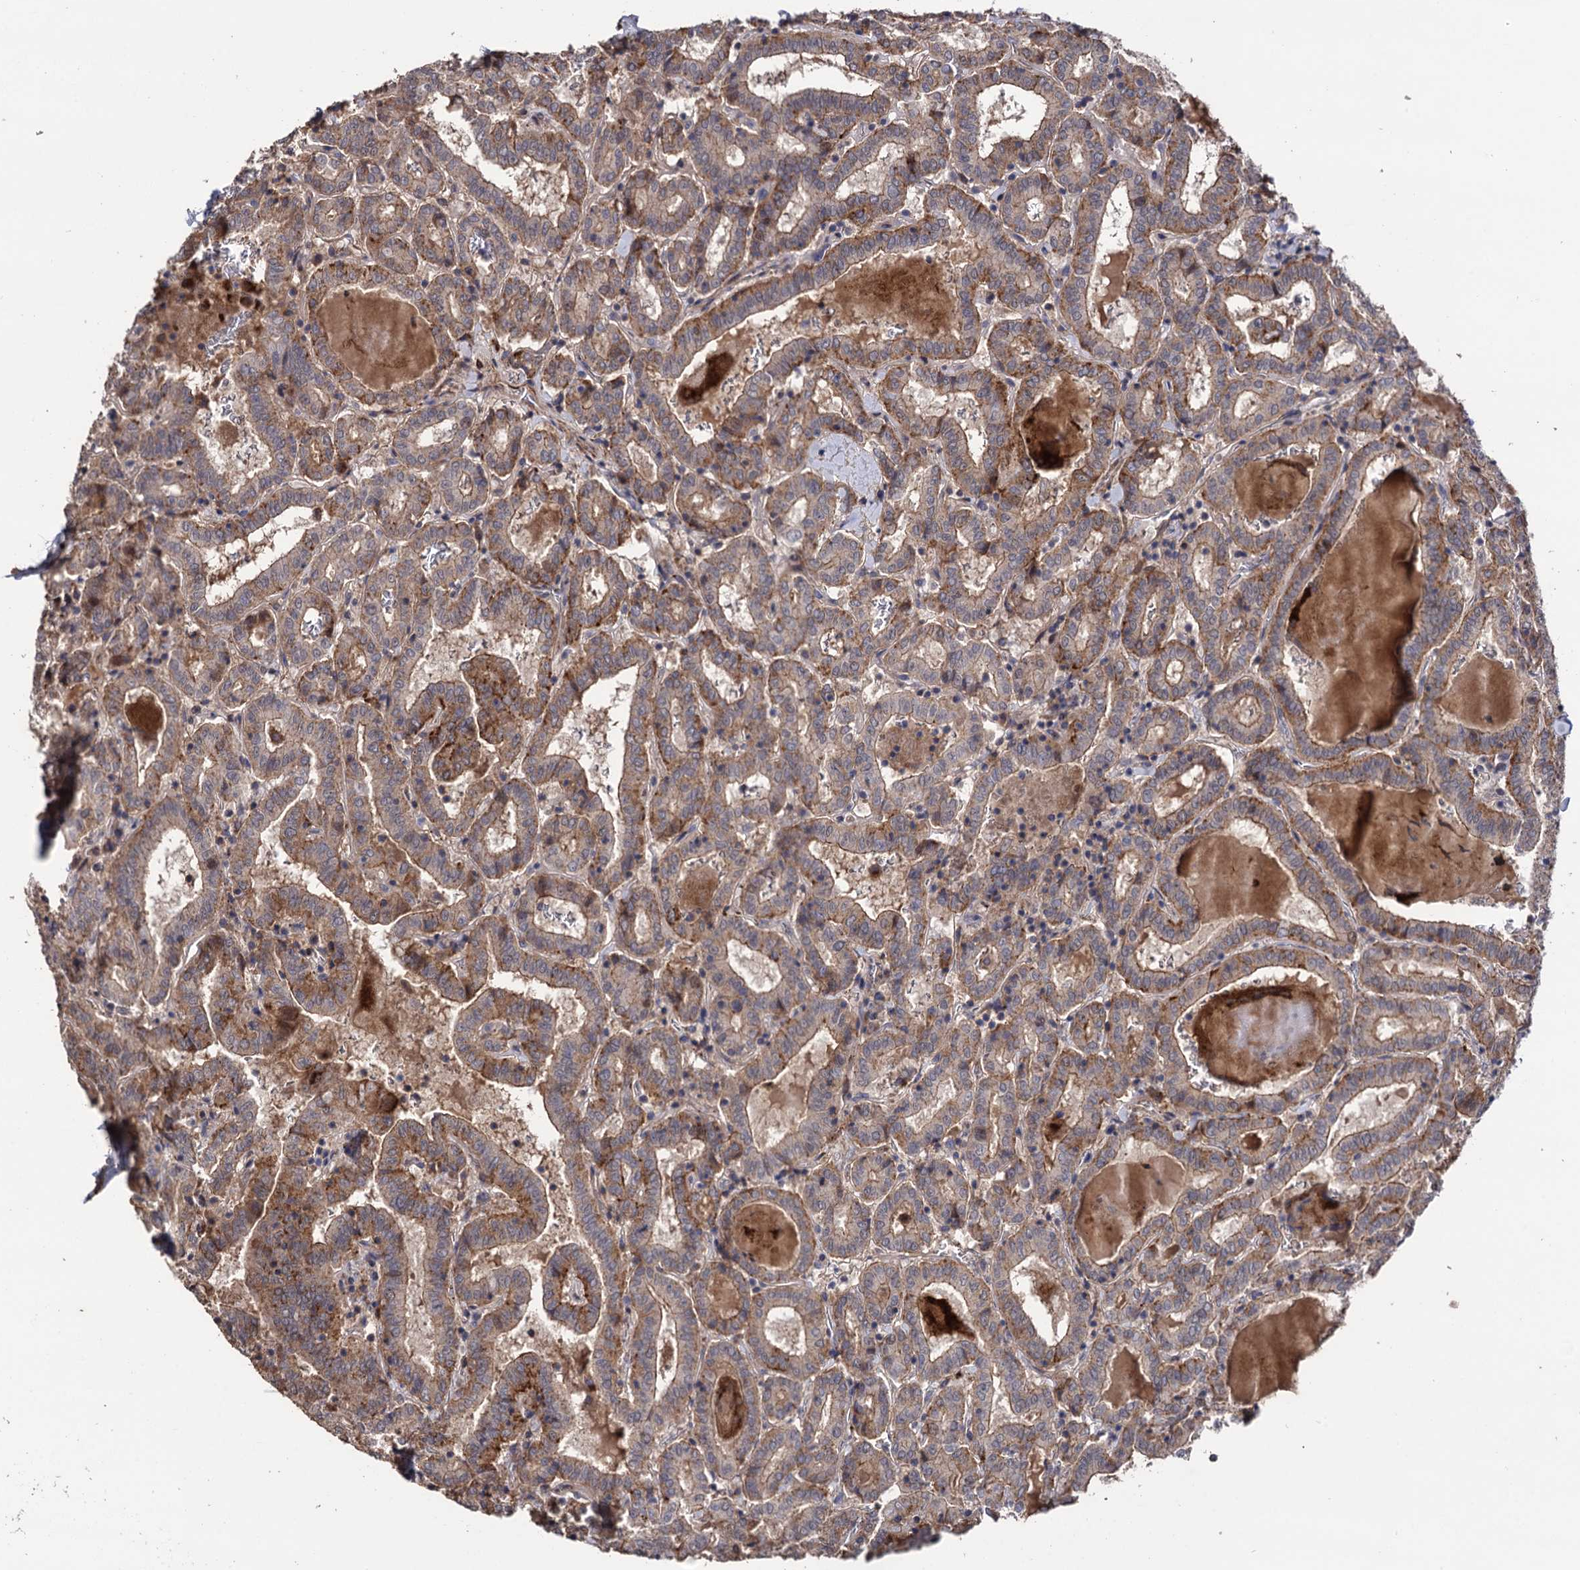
{"staining": {"intensity": "moderate", "quantity": ">75%", "location": "cytoplasmic/membranous"}, "tissue": "thyroid cancer", "cell_type": "Tumor cells", "image_type": "cancer", "snomed": [{"axis": "morphology", "description": "Papillary adenocarcinoma, NOS"}, {"axis": "topography", "description": "Thyroid gland"}], "caption": "Immunohistochemistry (DAB) staining of human thyroid cancer displays moderate cytoplasmic/membranous protein staining in about >75% of tumor cells.", "gene": "MICAL2", "patient": {"sex": "female", "age": 72}}